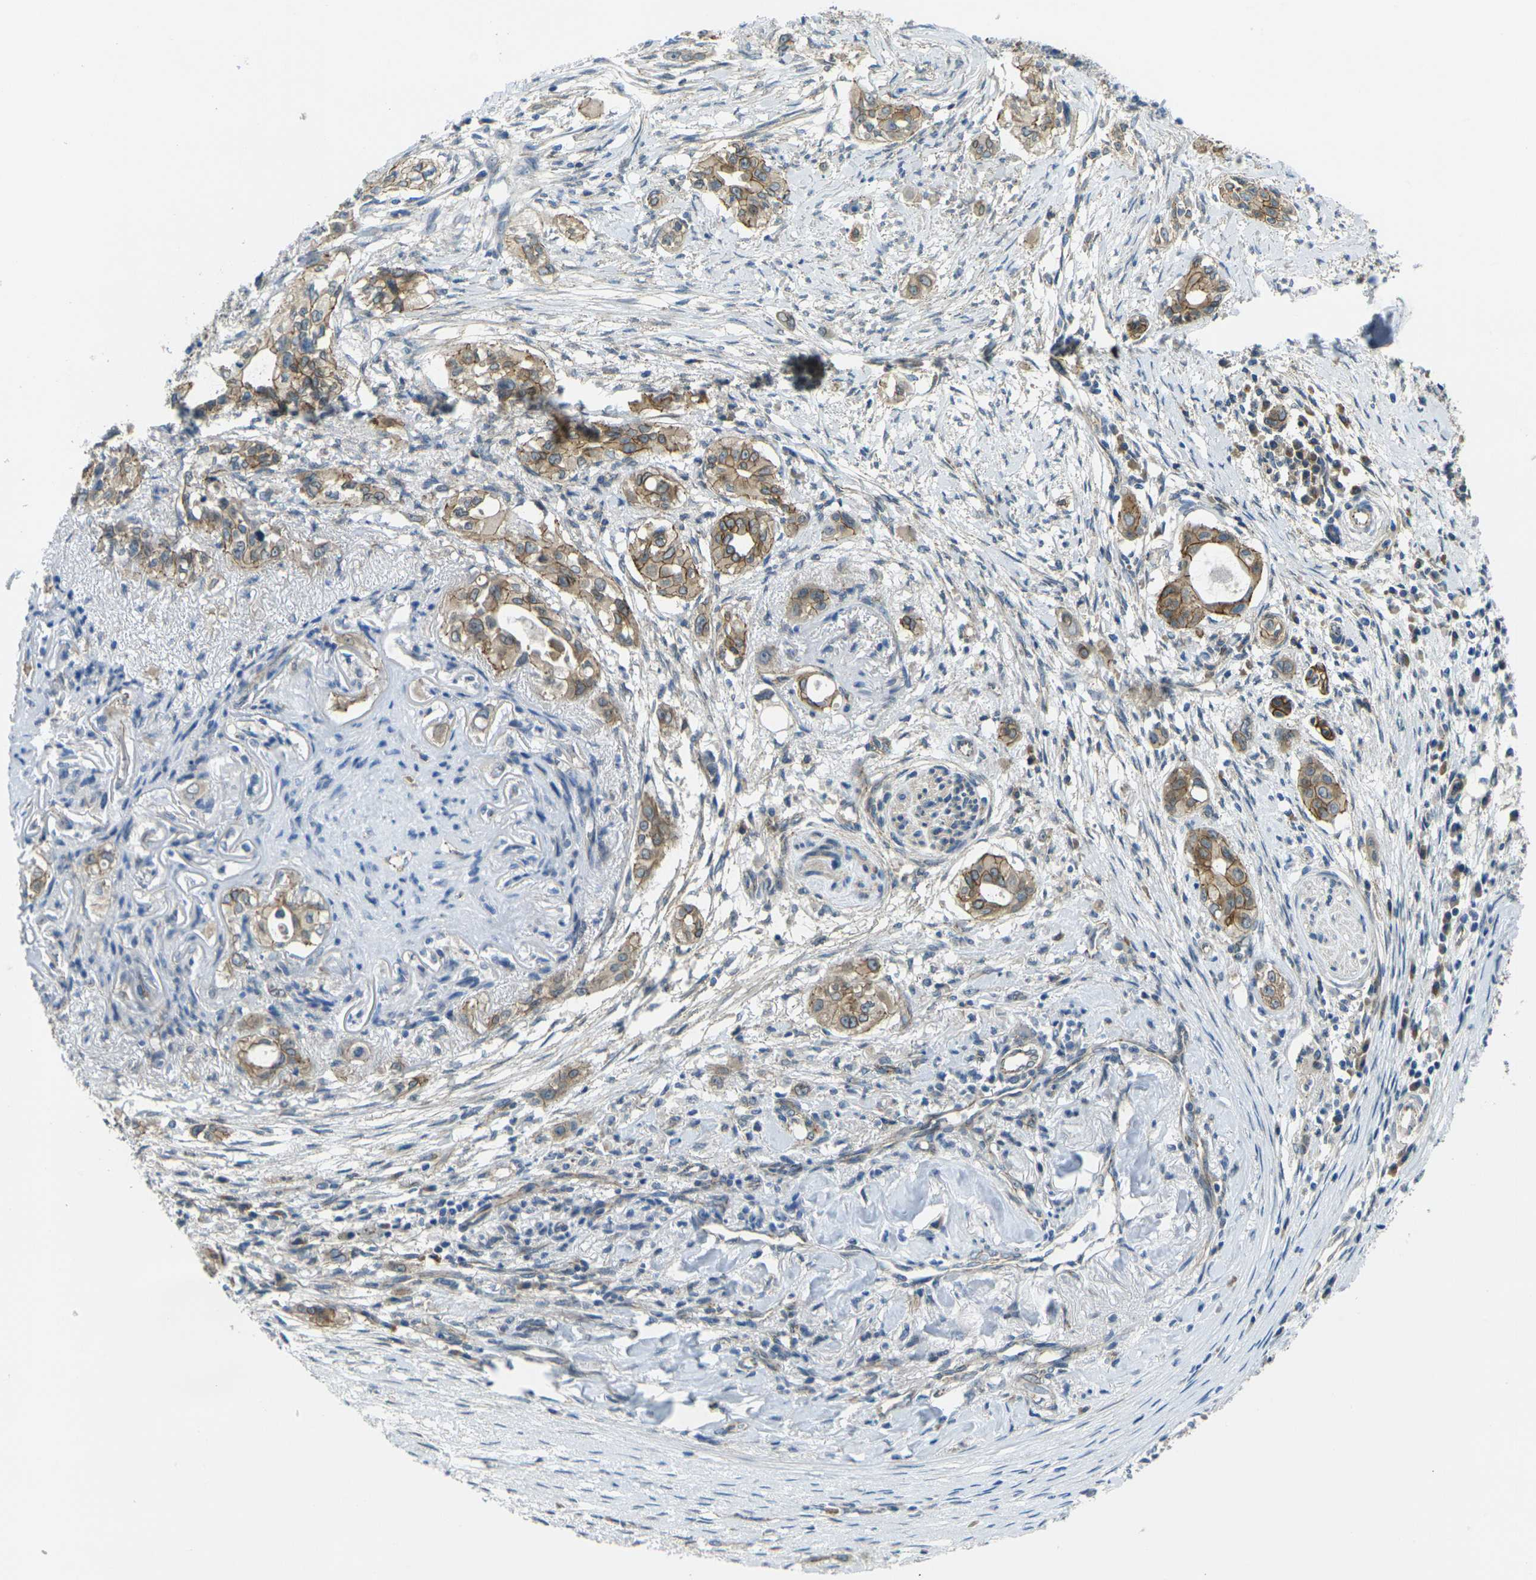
{"staining": {"intensity": "moderate", "quantity": ">75%", "location": "cytoplasmic/membranous"}, "tissue": "pancreatic cancer", "cell_type": "Tumor cells", "image_type": "cancer", "snomed": [{"axis": "morphology", "description": "Adenocarcinoma, NOS"}, {"axis": "topography", "description": "Pancreas"}], "caption": "Pancreatic cancer stained for a protein displays moderate cytoplasmic/membranous positivity in tumor cells.", "gene": "RHBDD1", "patient": {"sex": "female", "age": 60}}